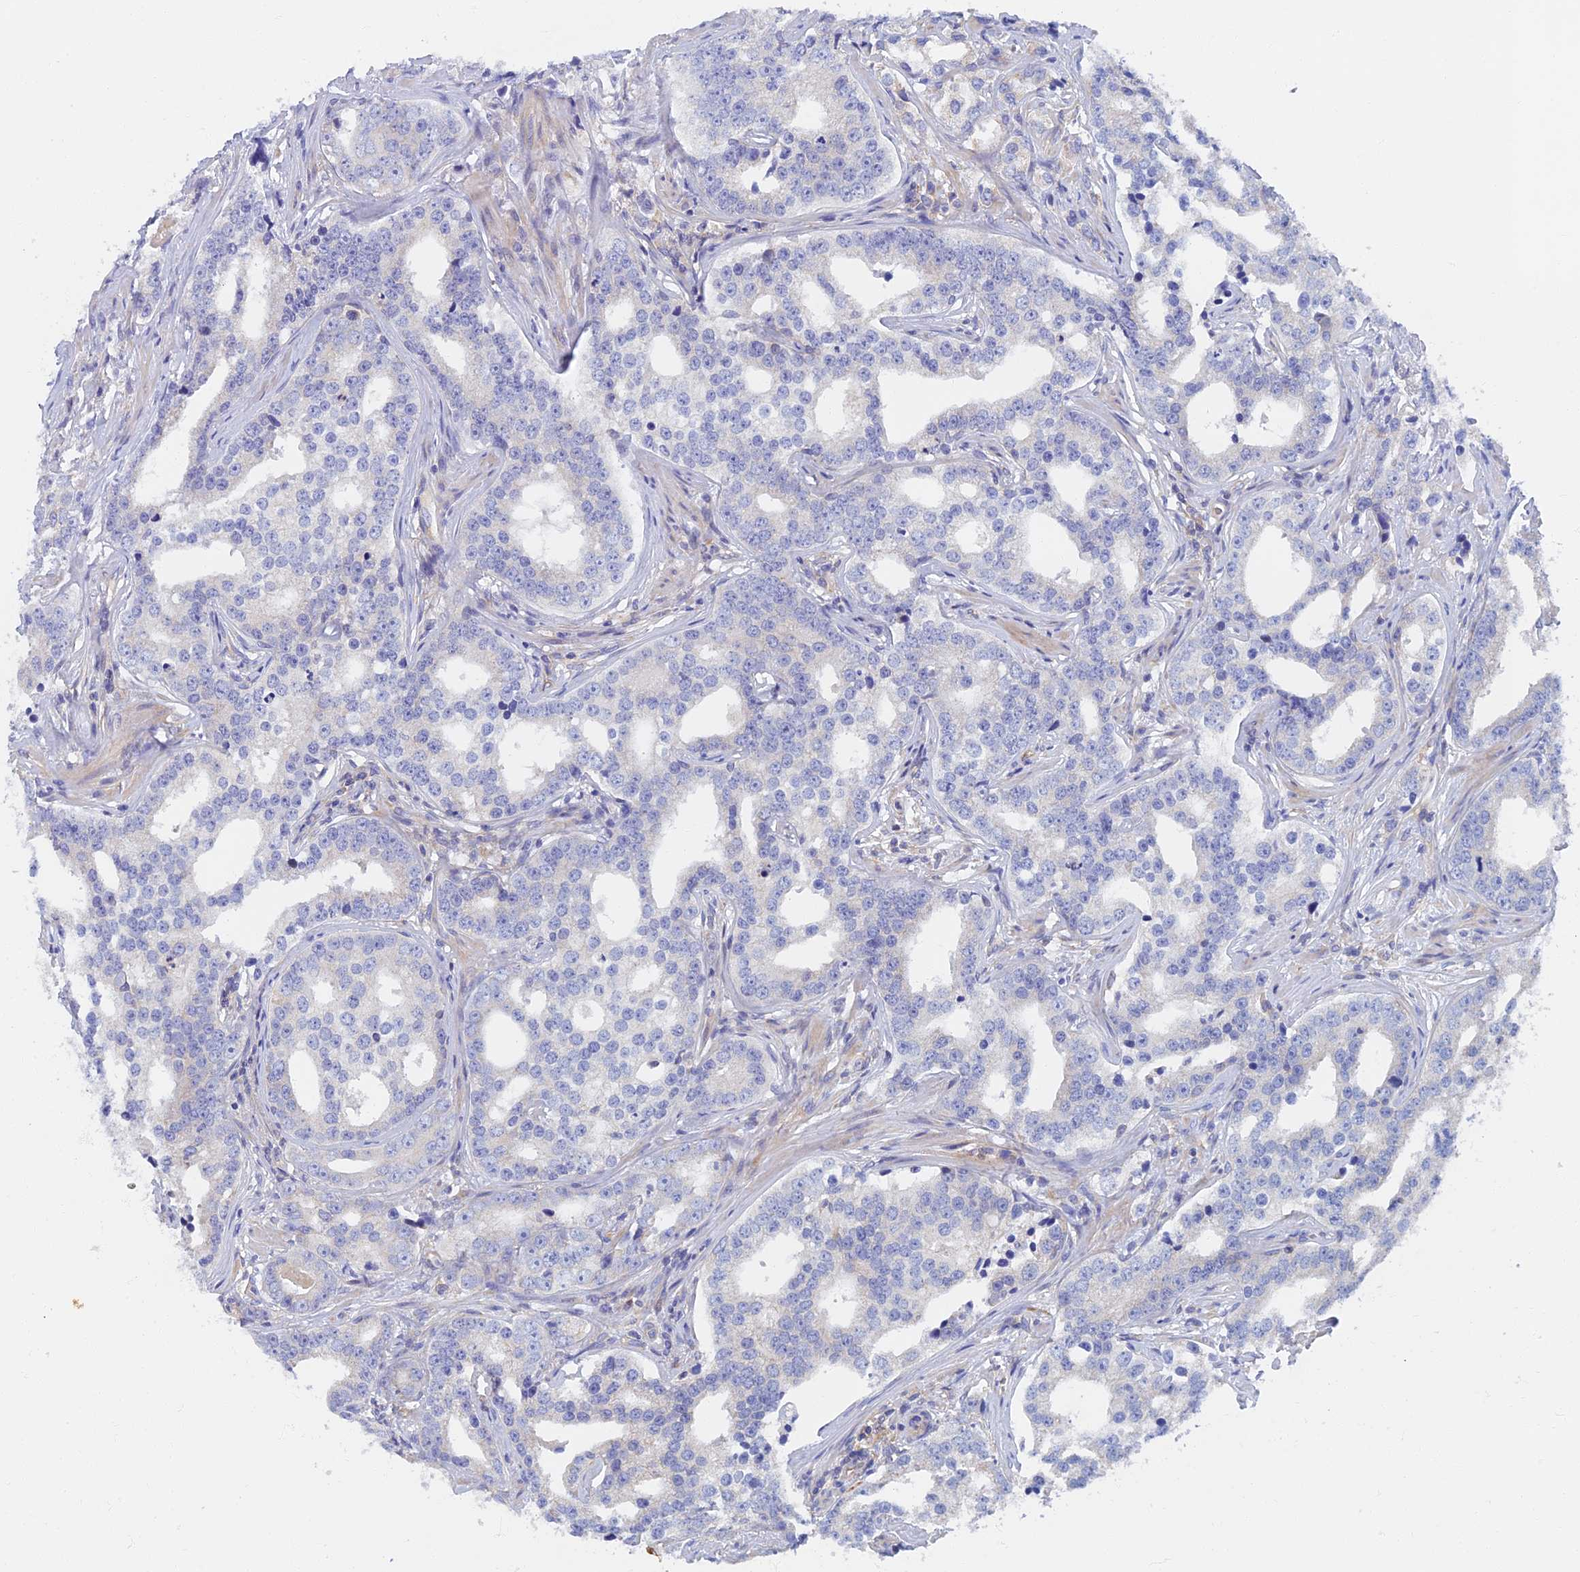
{"staining": {"intensity": "moderate", "quantity": "<25%", "location": "cytoplasmic/membranous"}, "tissue": "prostate cancer", "cell_type": "Tumor cells", "image_type": "cancer", "snomed": [{"axis": "morphology", "description": "Adenocarcinoma, High grade"}, {"axis": "topography", "description": "Prostate"}], "caption": "High-grade adenocarcinoma (prostate) stained for a protein shows moderate cytoplasmic/membranous positivity in tumor cells.", "gene": "TMEM44", "patient": {"sex": "male", "age": 62}}